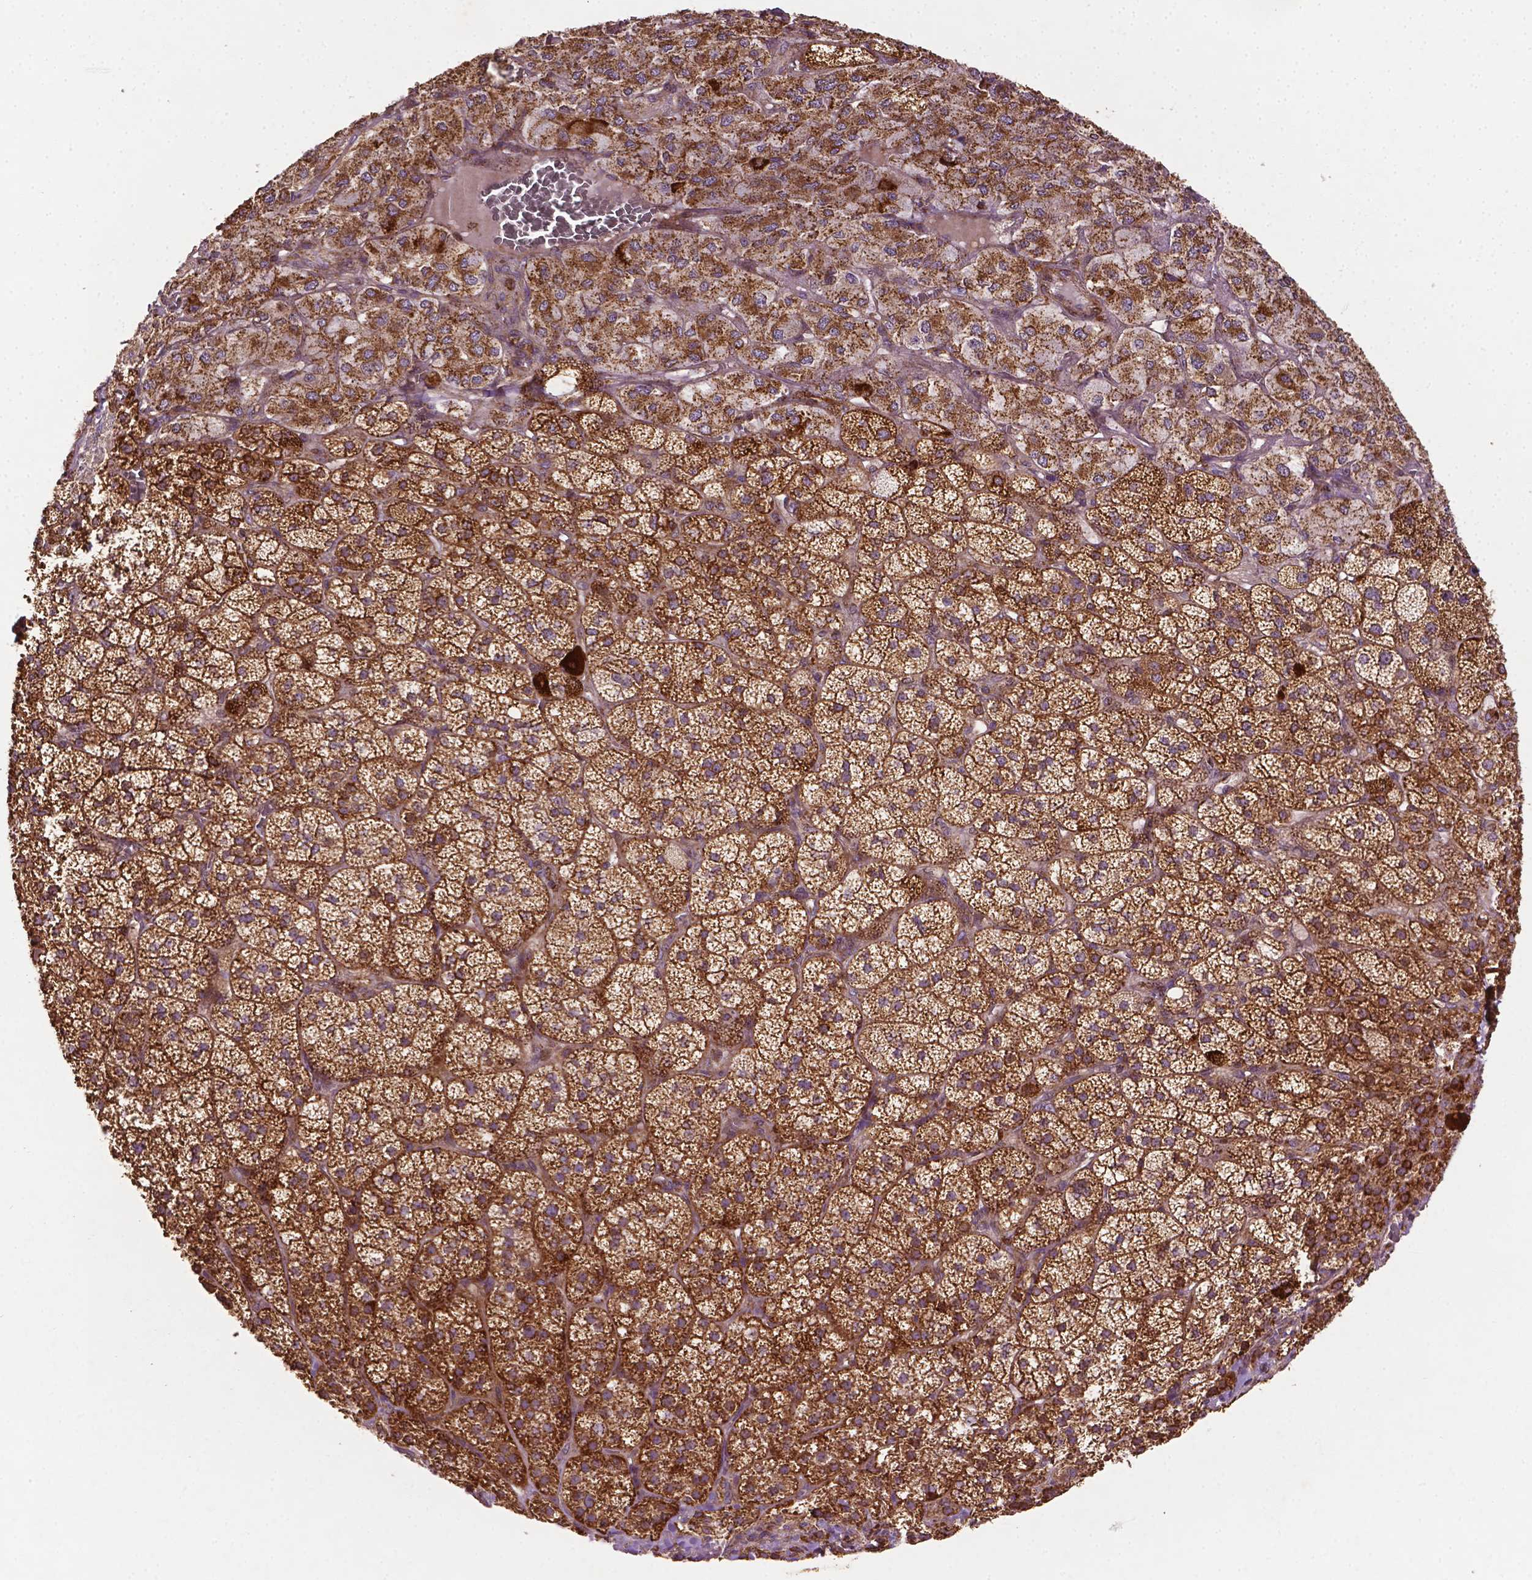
{"staining": {"intensity": "strong", "quantity": ">75%", "location": "cytoplasmic/membranous"}, "tissue": "adrenal gland", "cell_type": "Glandular cells", "image_type": "normal", "snomed": [{"axis": "morphology", "description": "Normal tissue, NOS"}, {"axis": "topography", "description": "Adrenal gland"}], "caption": "Immunohistochemical staining of unremarkable adrenal gland displays high levels of strong cytoplasmic/membranous staining in about >75% of glandular cells. (Brightfield microscopy of DAB IHC at high magnification).", "gene": "LRR1", "patient": {"sex": "female", "age": 60}}